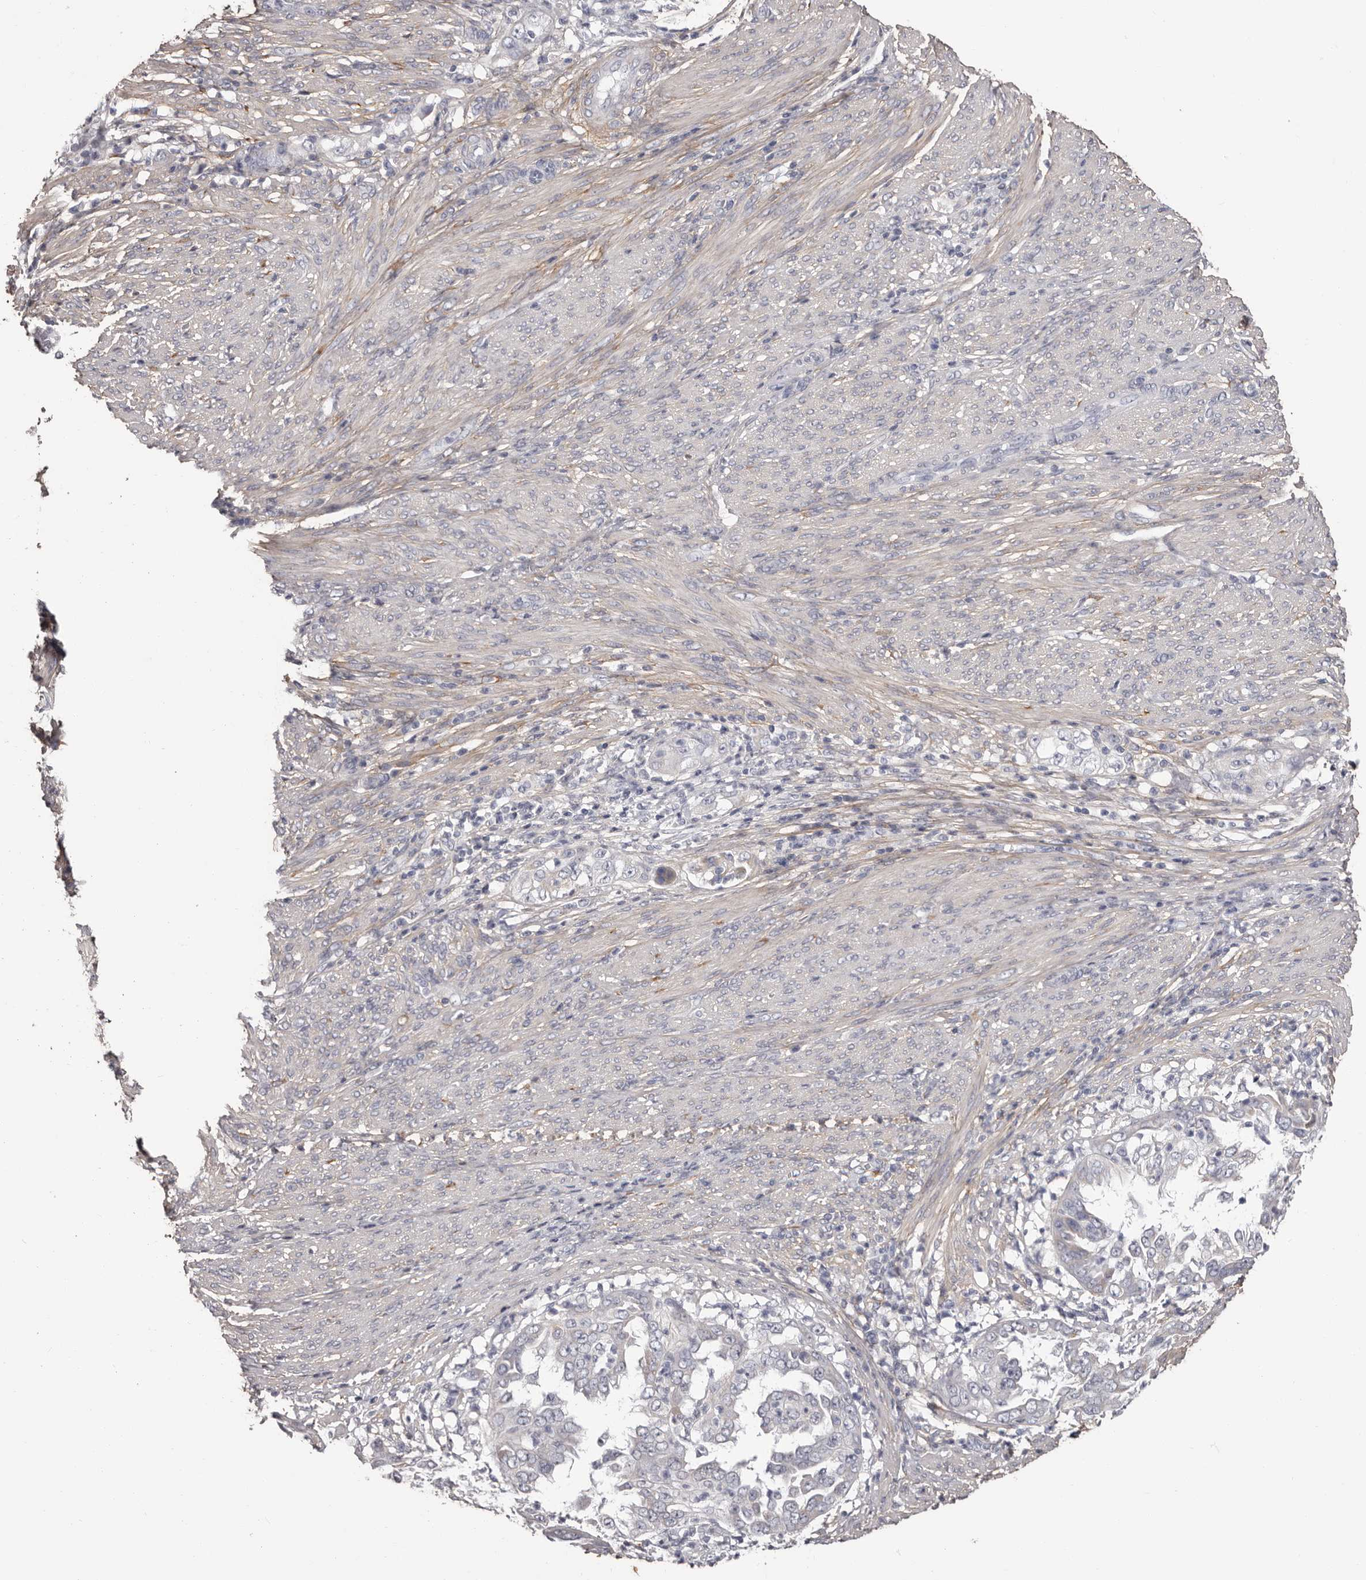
{"staining": {"intensity": "negative", "quantity": "none", "location": "none"}, "tissue": "endometrial cancer", "cell_type": "Tumor cells", "image_type": "cancer", "snomed": [{"axis": "morphology", "description": "Adenocarcinoma, NOS"}, {"axis": "topography", "description": "Endometrium"}], "caption": "Micrograph shows no significant protein positivity in tumor cells of adenocarcinoma (endometrial).", "gene": "COL6A1", "patient": {"sex": "female", "age": 85}}